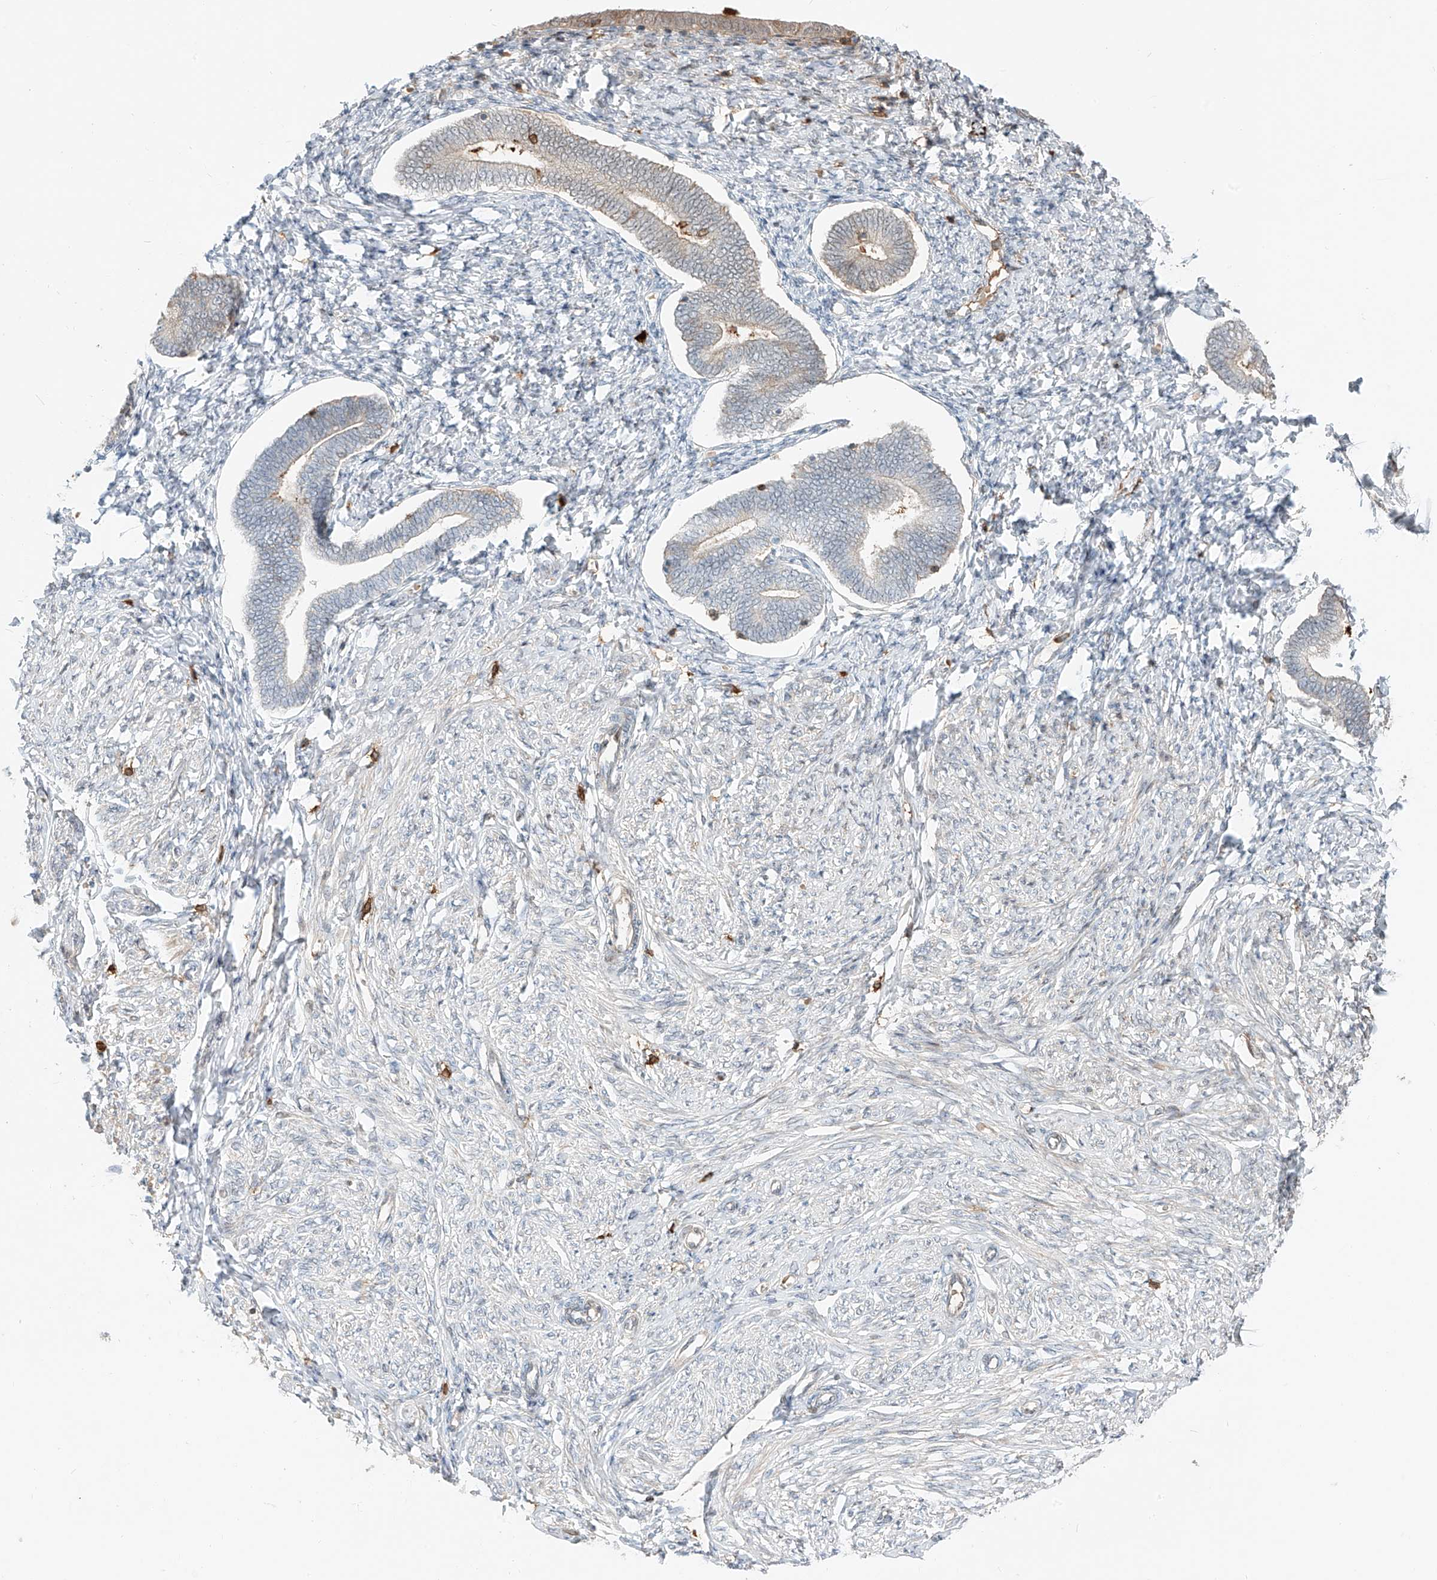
{"staining": {"intensity": "weak", "quantity": "<25%", "location": "cytoplasmic/membranous"}, "tissue": "endometrium", "cell_type": "Cells in endometrial stroma", "image_type": "normal", "snomed": [{"axis": "morphology", "description": "Normal tissue, NOS"}, {"axis": "topography", "description": "Endometrium"}], "caption": "Endometrium was stained to show a protein in brown. There is no significant staining in cells in endometrial stroma. (DAB immunohistochemistry, high magnification).", "gene": "CEP162", "patient": {"sex": "female", "age": 72}}